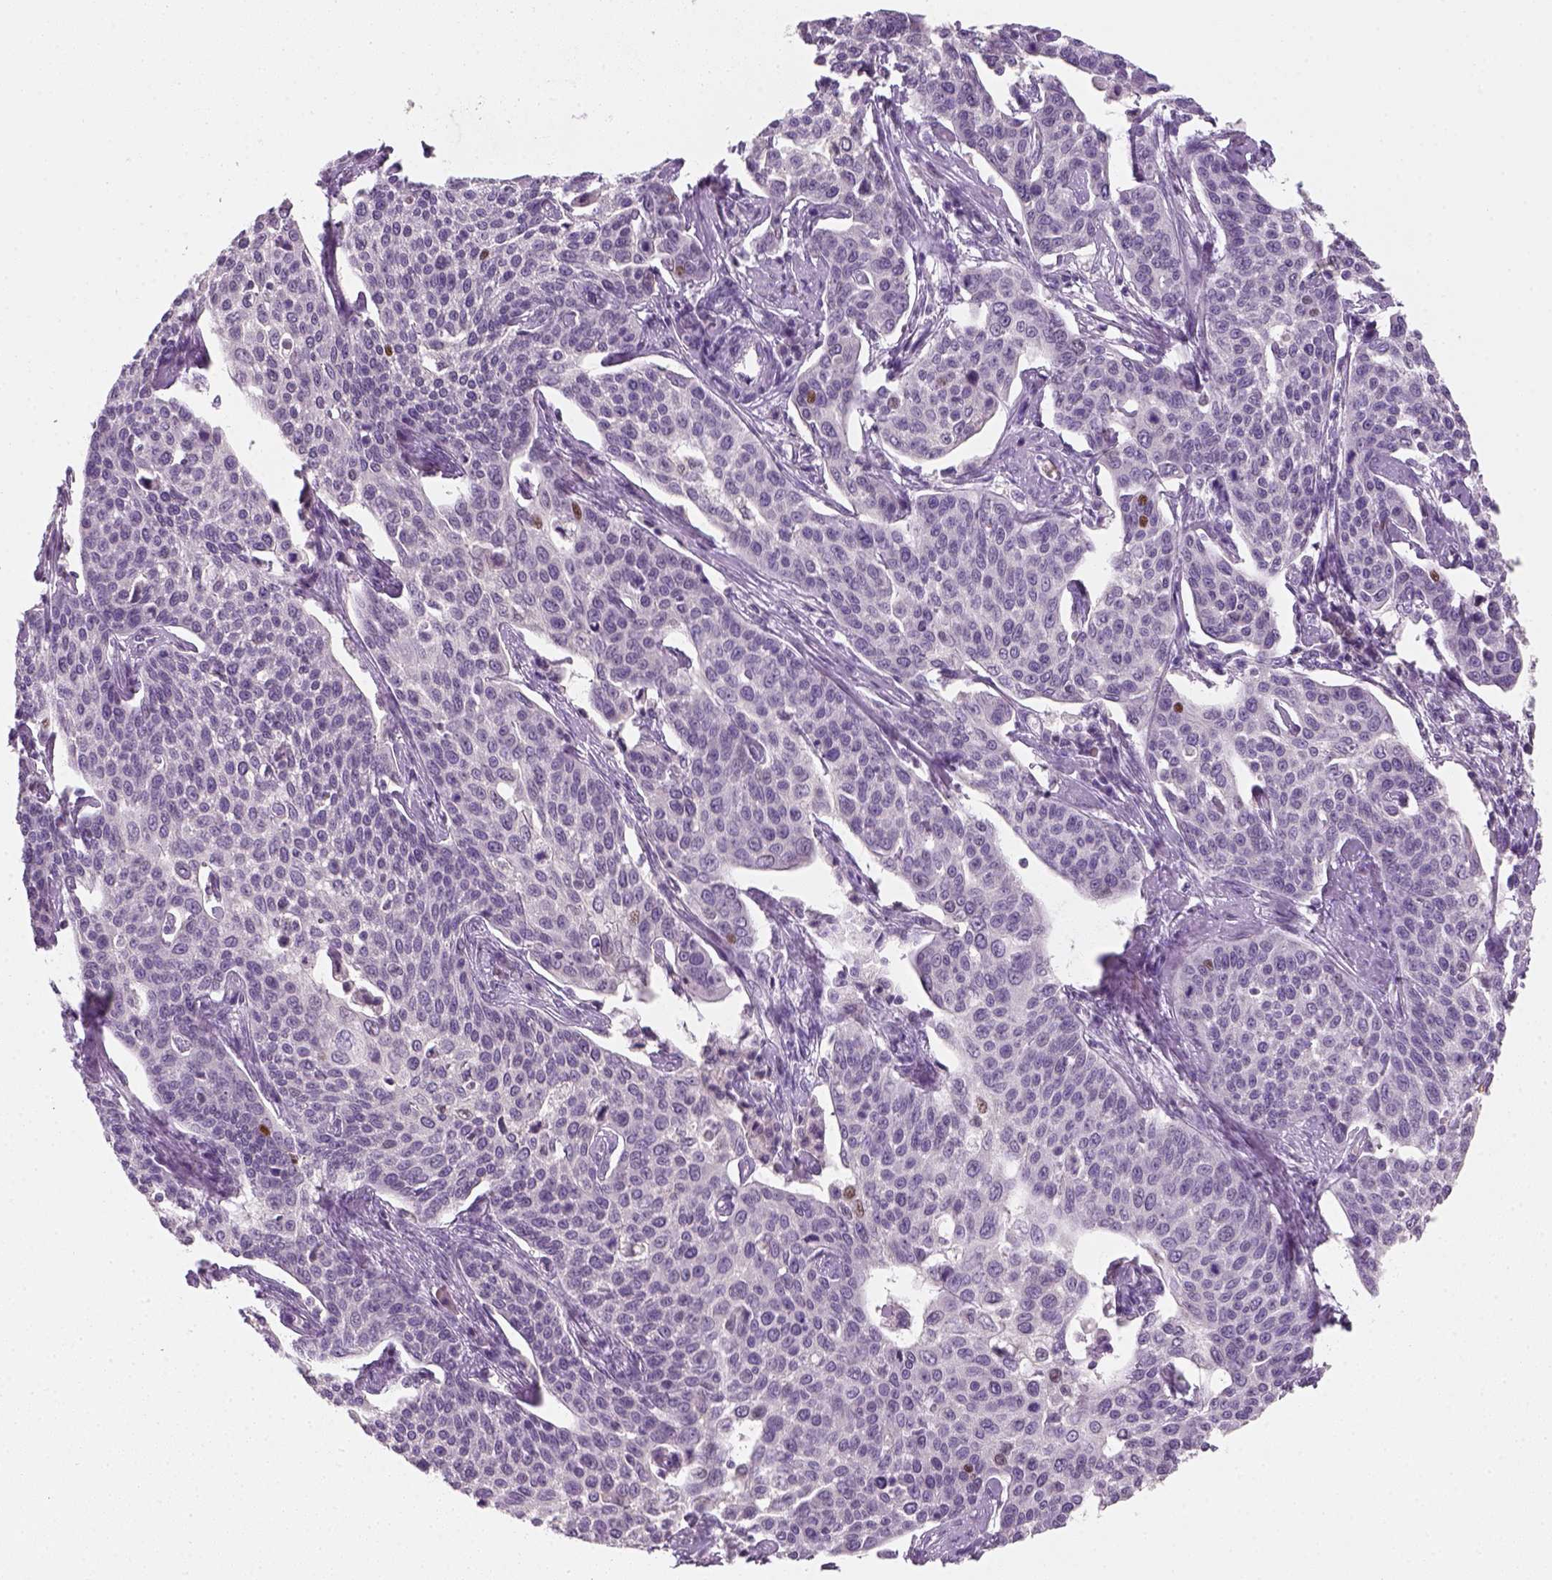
{"staining": {"intensity": "negative", "quantity": "none", "location": "none"}, "tissue": "cervical cancer", "cell_type": "Tumor cells", "image_type": "cancer", "snomed": [{"axis": "morphology", "description": "Squamous cell carcinoma, NOS"}, {"axis": "topography", "description": "Cervix"}], "caption": "IHC of cervical cancer shows no expression in tumor cells.", "gene": "TP53", "patient": {"sex": "female", "age": 34}}